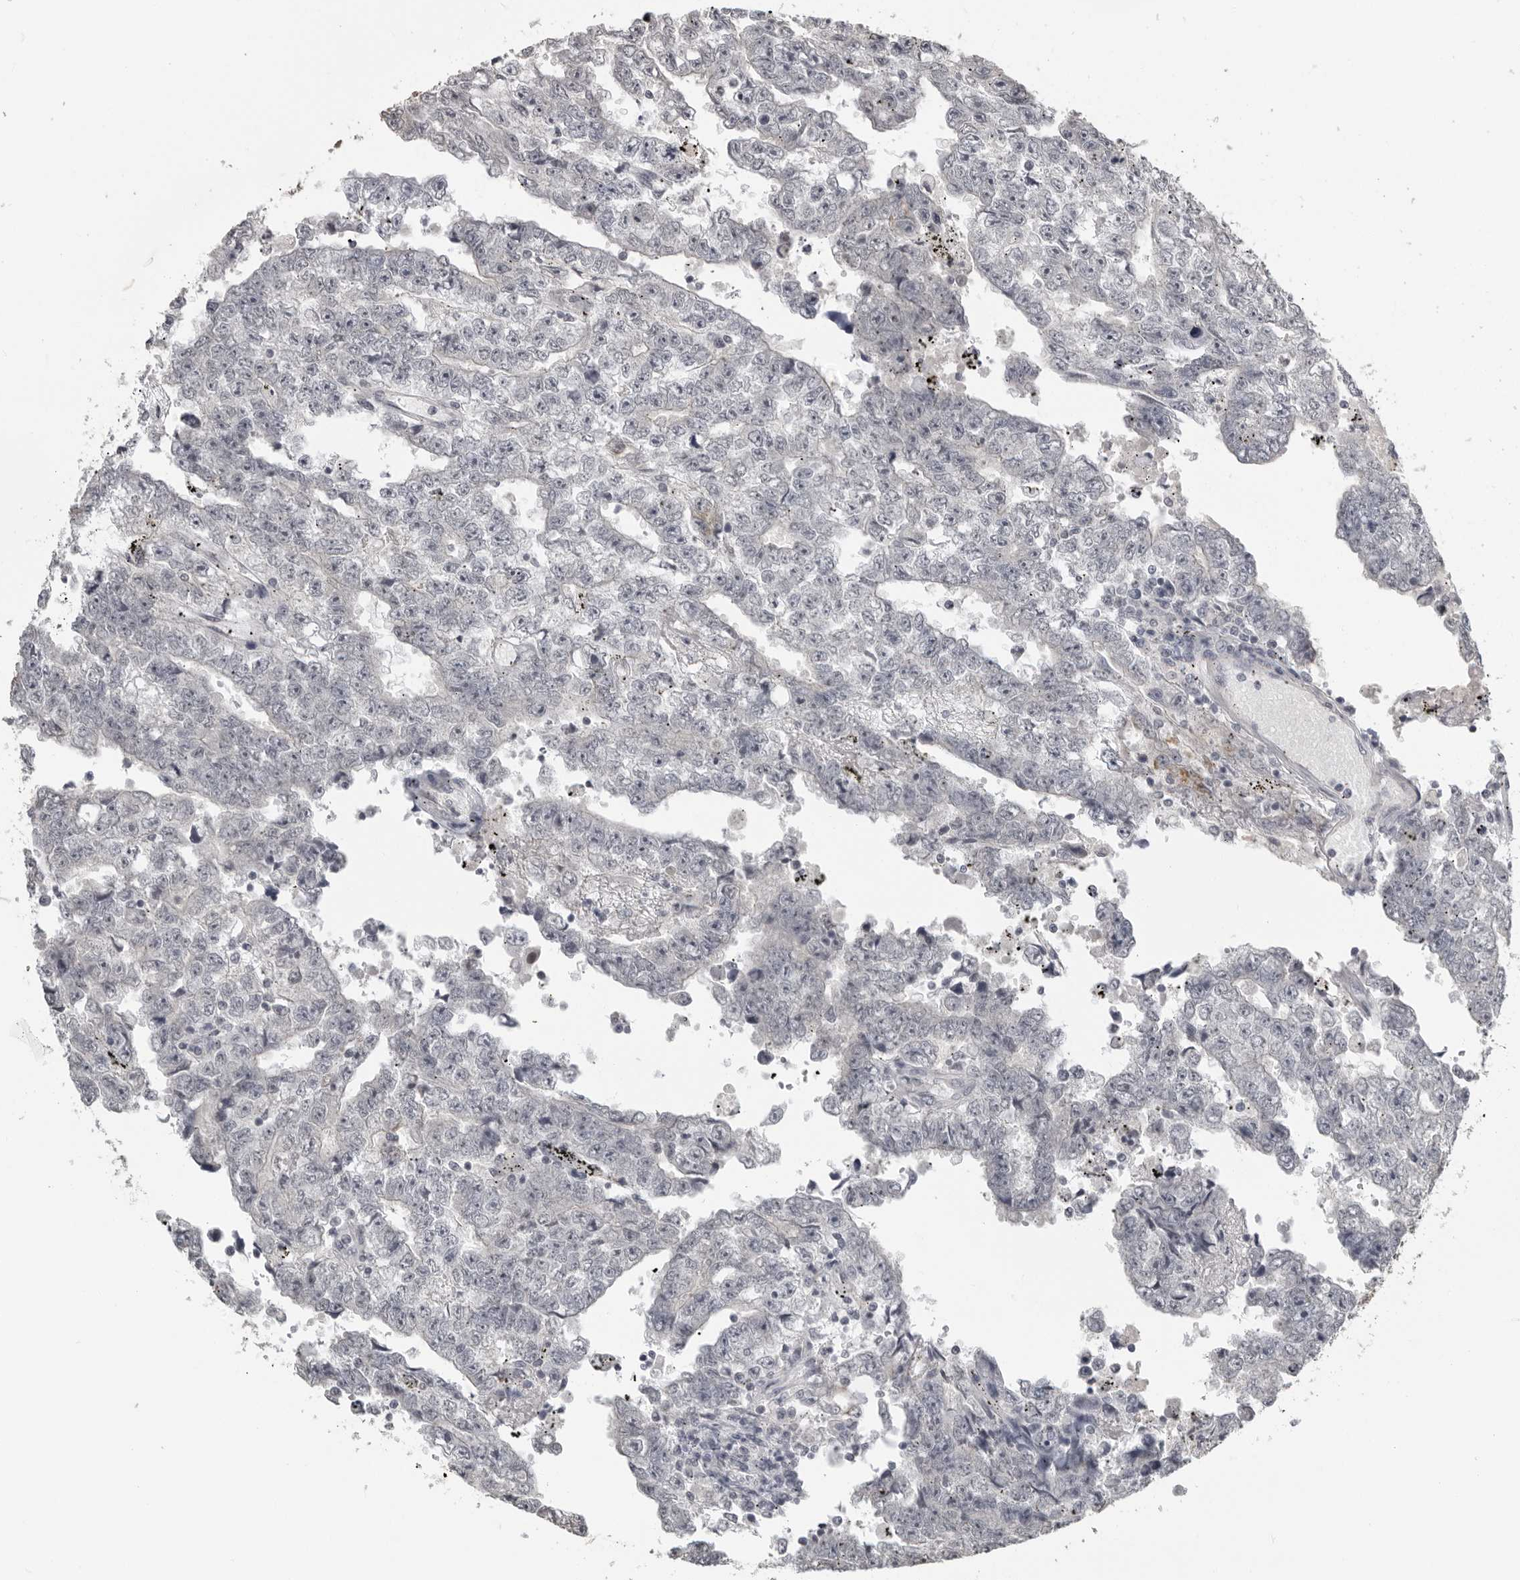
{"staining": {"intensity": "negative", "quantity": "none", "location": "none"}, "tissue": "testis cancer", "cell_type": "Tumor cells", "image_type": "cancer", "snomed": [{"axis": "morphology", "description": "Carcinoma, Embryonal, NOS"}, {"axis": "topography", "description": "Testis"}], "caption": "Tumor cells show no significant protein staining in testis cancer.", "gene": "PRRX2", "patient": {"sex": "male", "age": 25}}